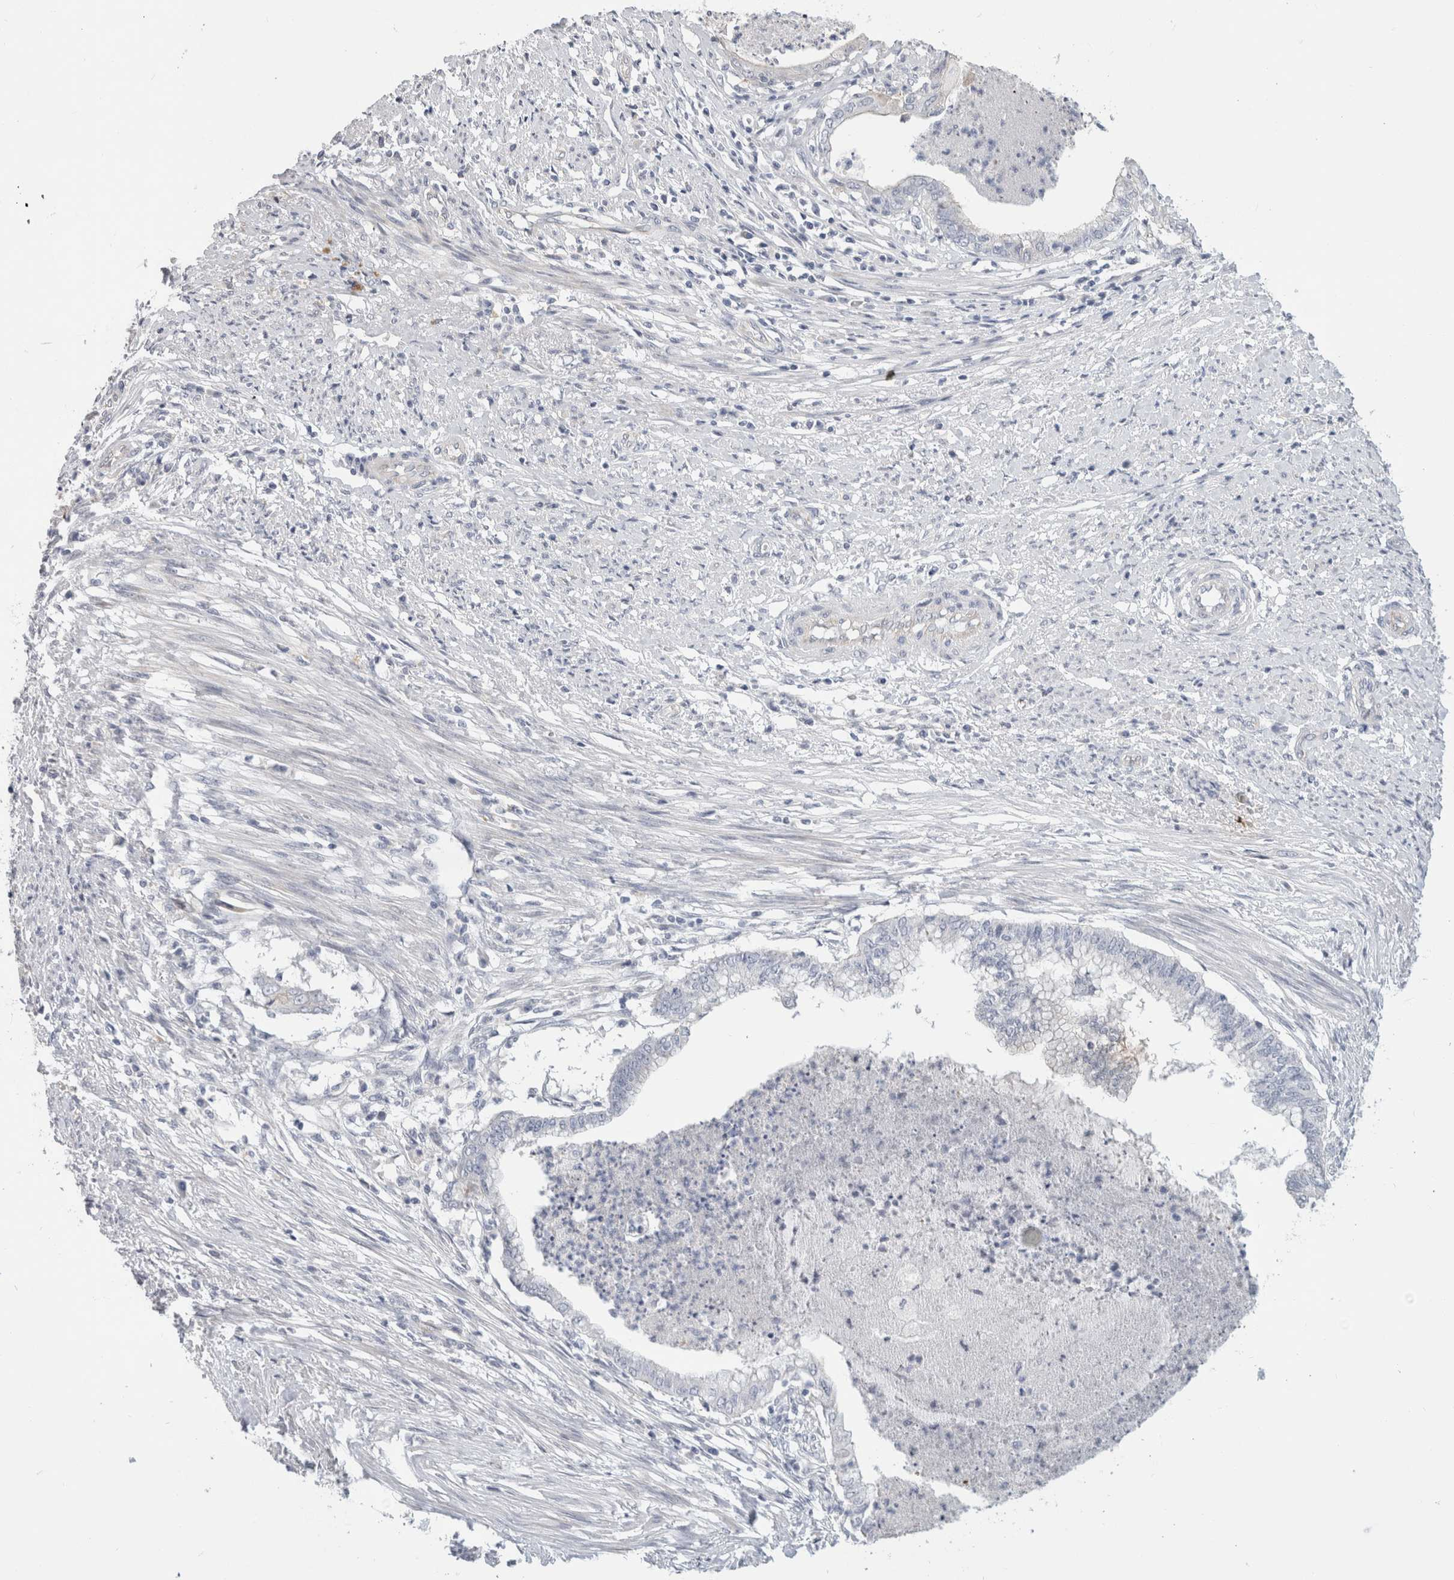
{"staining": {"intensity": "negative", "quantity": "none", "location": "none"}, "tissue": "endometrial cancer", "cell_type": "Tumor cells", "image_type": "cancer", "snomed": [{"axis": "morphology", "description": "Necrosis, NOS"}, {"axis": "morphology", "description": "Adenocarcinoma, NOS"}, {"axis": "topography", "description": "Endometrium"}], "caption": "Tumor cells are negative for protein expression in human endometrial cancer (adenocarcinoma).", "gene": "AFP", "patient": {"sex": "female", "age": 79}}